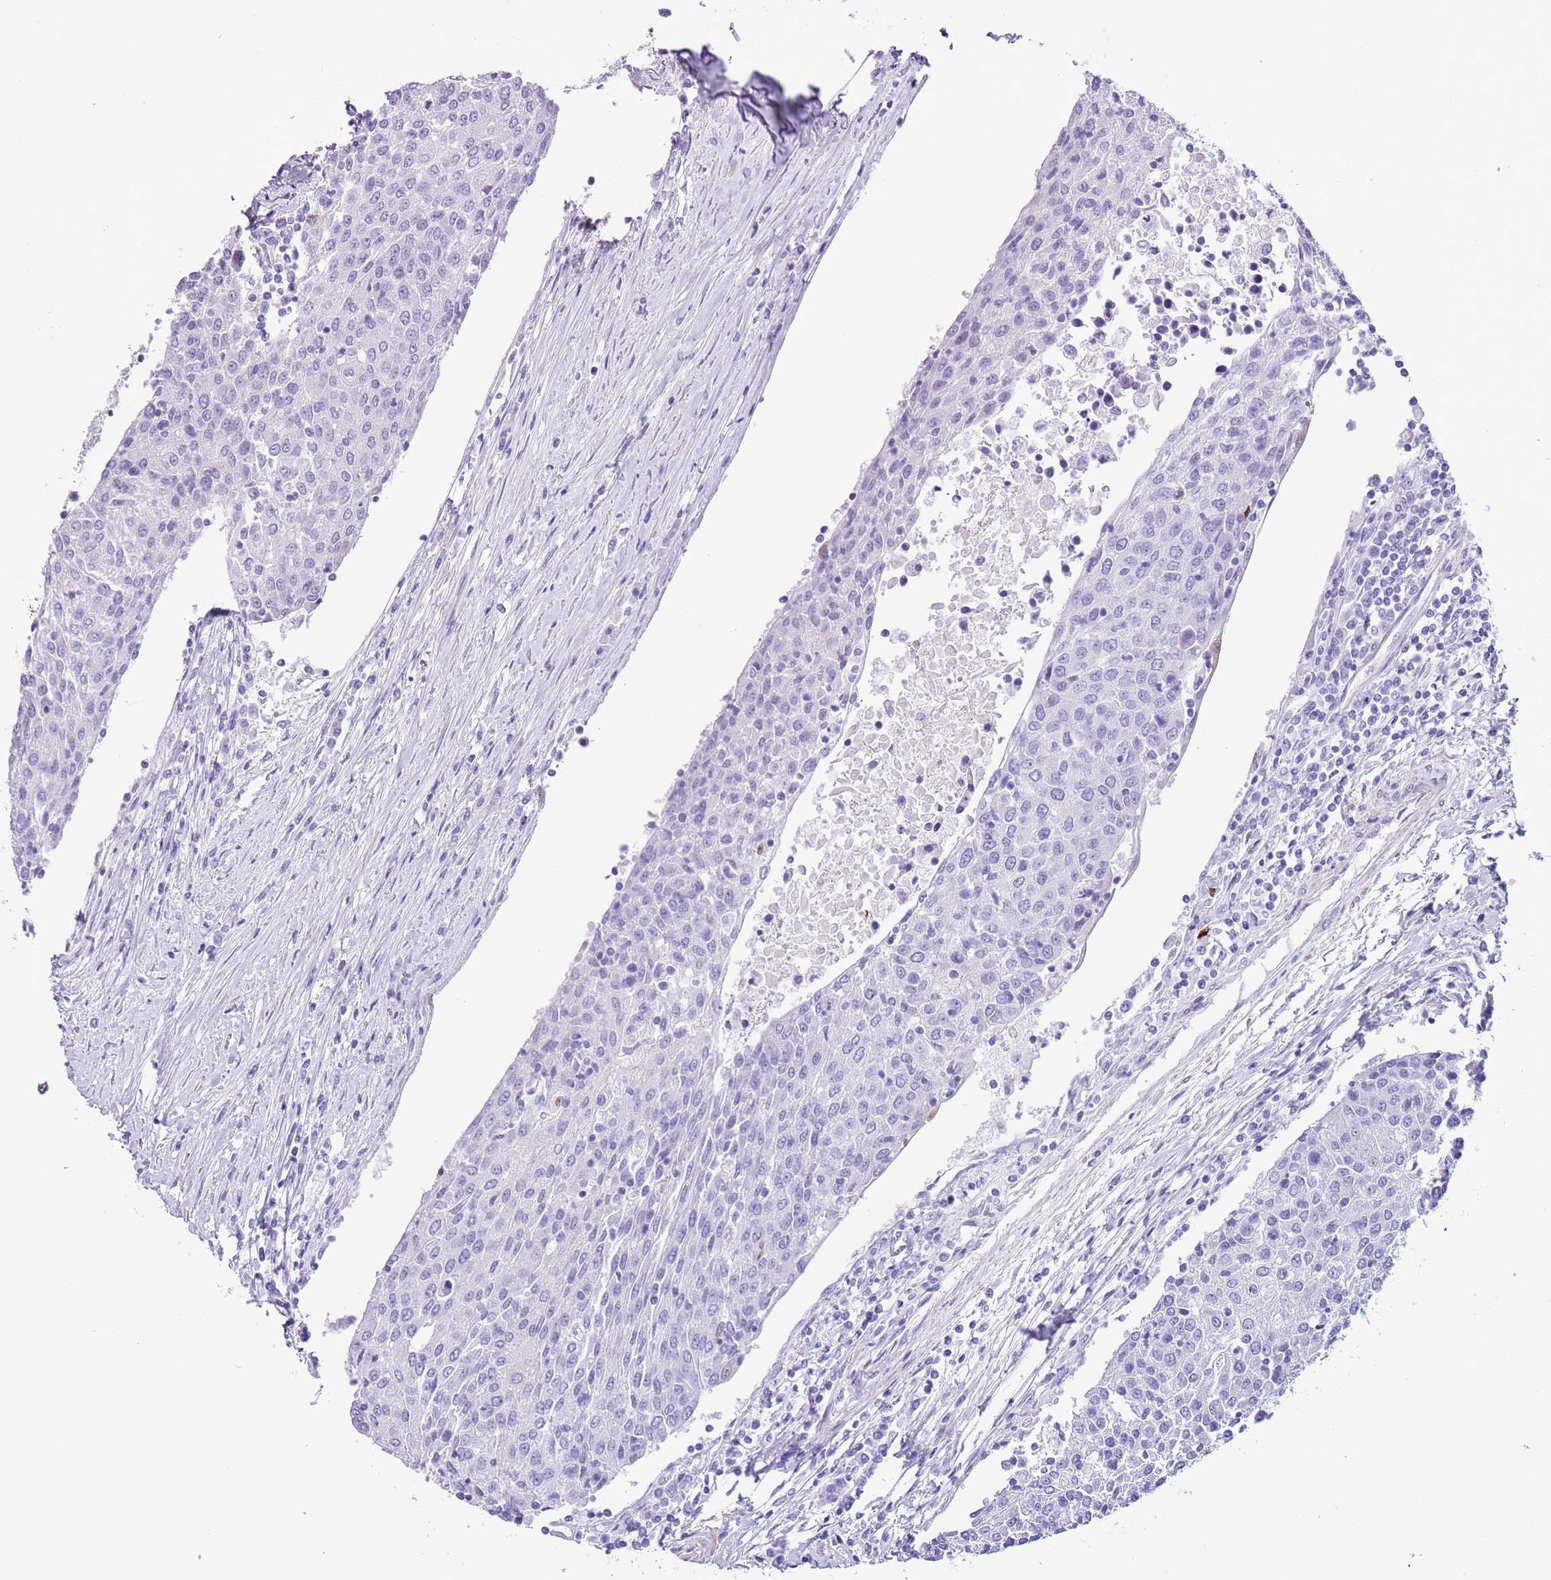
{"staining": {"intensity": "negative", "quantity": "none", "location": "none"}, "tissue": "urothelial cancer", "cell_type": "Tumor cells", "image_type": "cancer", "snomed": [{"axis": "morphology", "description": "Urothelial carcinoma, High grade"}, {"axis": "topography", "description": "Urinary bladder"}], "caption": "Tumor cells show no significant positivity in urothelial cancer. (Immunohistochemistry (ihc), brightfield microscopy, high magnification).", "gene": "SLC7A14", "patient": {"sex": "female", "age": 85}}